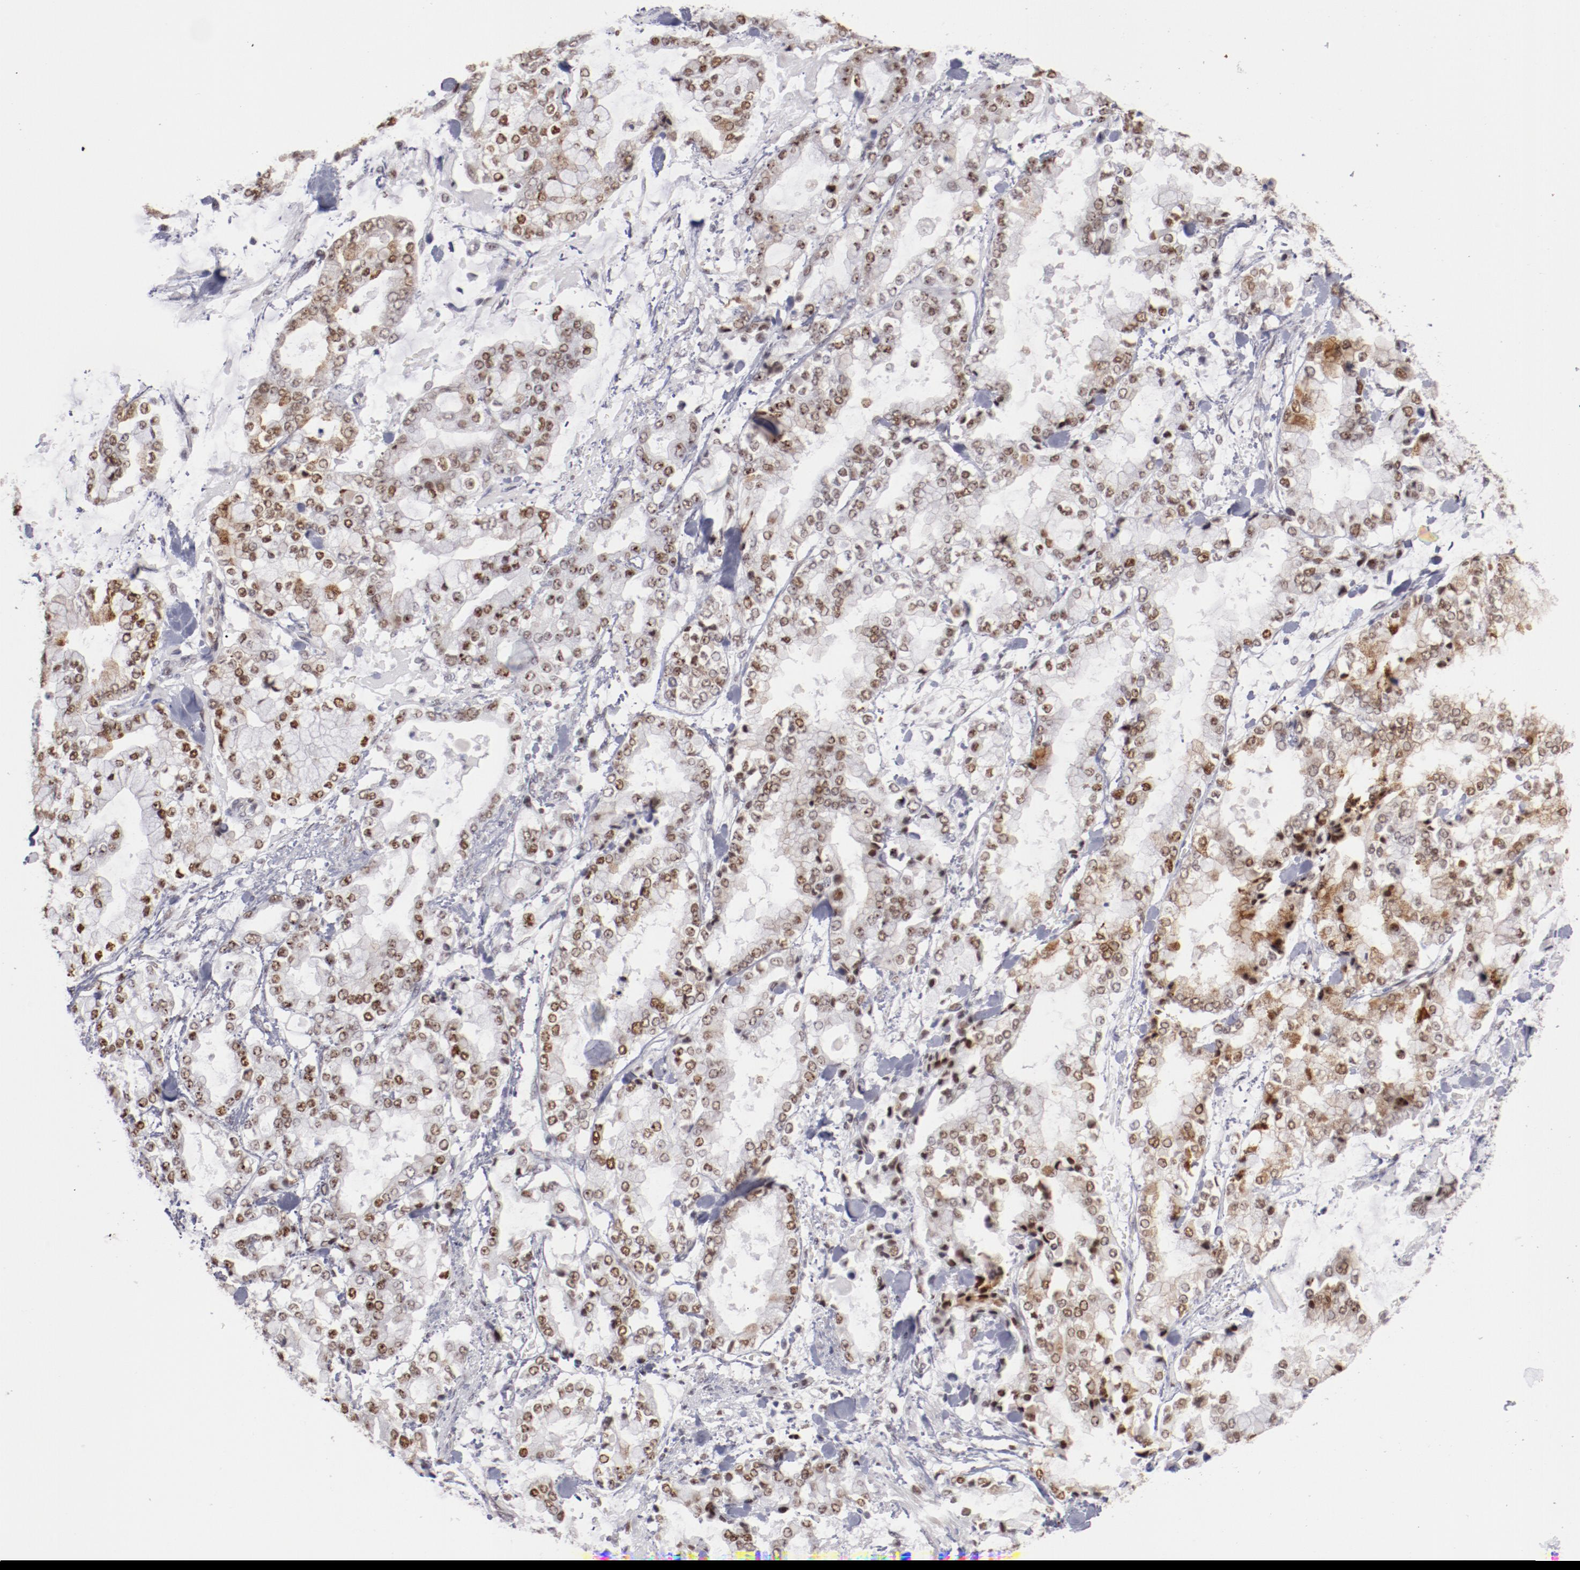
{"staining": {"intensity": "moderate", "quantity": ">75%", "location": "nuclear"}, "tissue": "stomach cancer", "cell_type": "Tumor cells", "image_type": "cancer", "snomed": [{"axis": "morphology", "description": "Normal tissue, NOS"}, {"axis": "morphology", "description": "Adenocarcinoma, NOS"}, {"axis": "topography", "description": "Stomach, upper"}, {"axis": "topography", "description": "Stomach"}], "caption": "Immunohistochemical staining of human stomach adenocarcinoma demonstrates moderate nuclear protein positivity in about >75% of tumor cells.", "gene": "TFAP4", "patient": {"sex": "male", "age": 76}}